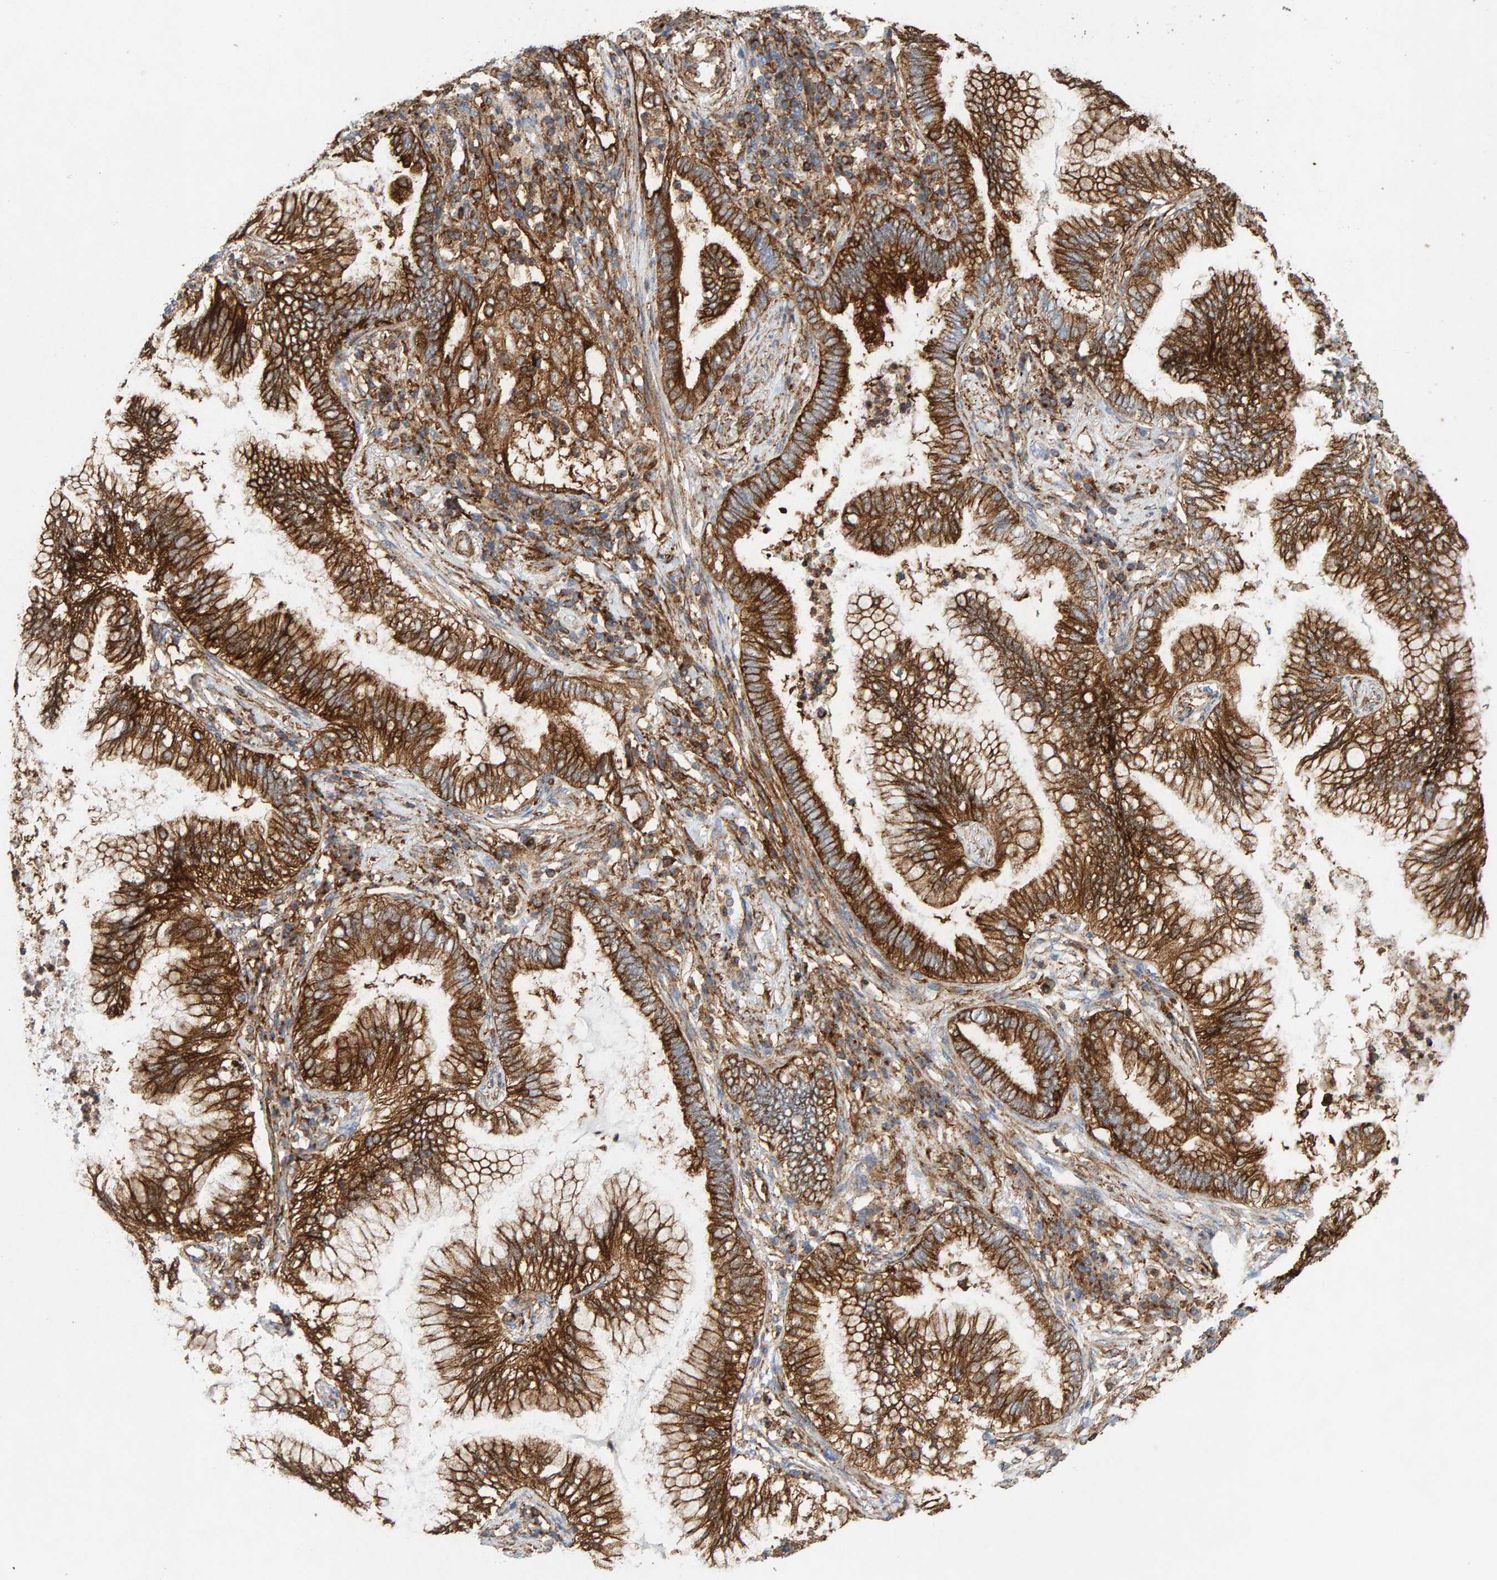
{"staining": {"intensity": "strong", "quantity": ">75%", "location": "cytoplasmic/membranous"}, "tissue": "lung cancer", "cell_type": "Tumor cells", "image_type": "cancer", "snomed": [{"axis": "morphology", "description": "Normal tissue, NOS"}, {"axis": "morphology", "description": "Adenocarcinoma, NOS"}, {"axis": "topography", "description": "Bronchus"}, {"axis": "topography", "description": "Lung"}], "caption": "Immunohistochemical staining of lung cancer demonstrates high levels of strong cytoplasmic/membranous positivity in about >75% of tumor cells. The staining was performed using DAB (3,3'-diaminobenzidine), with brown indicating positive protein expression. Nuclei are stained blue with hematoxylin.", "gene": "MVP", "patient": {"sex": "female", "age": 70}}